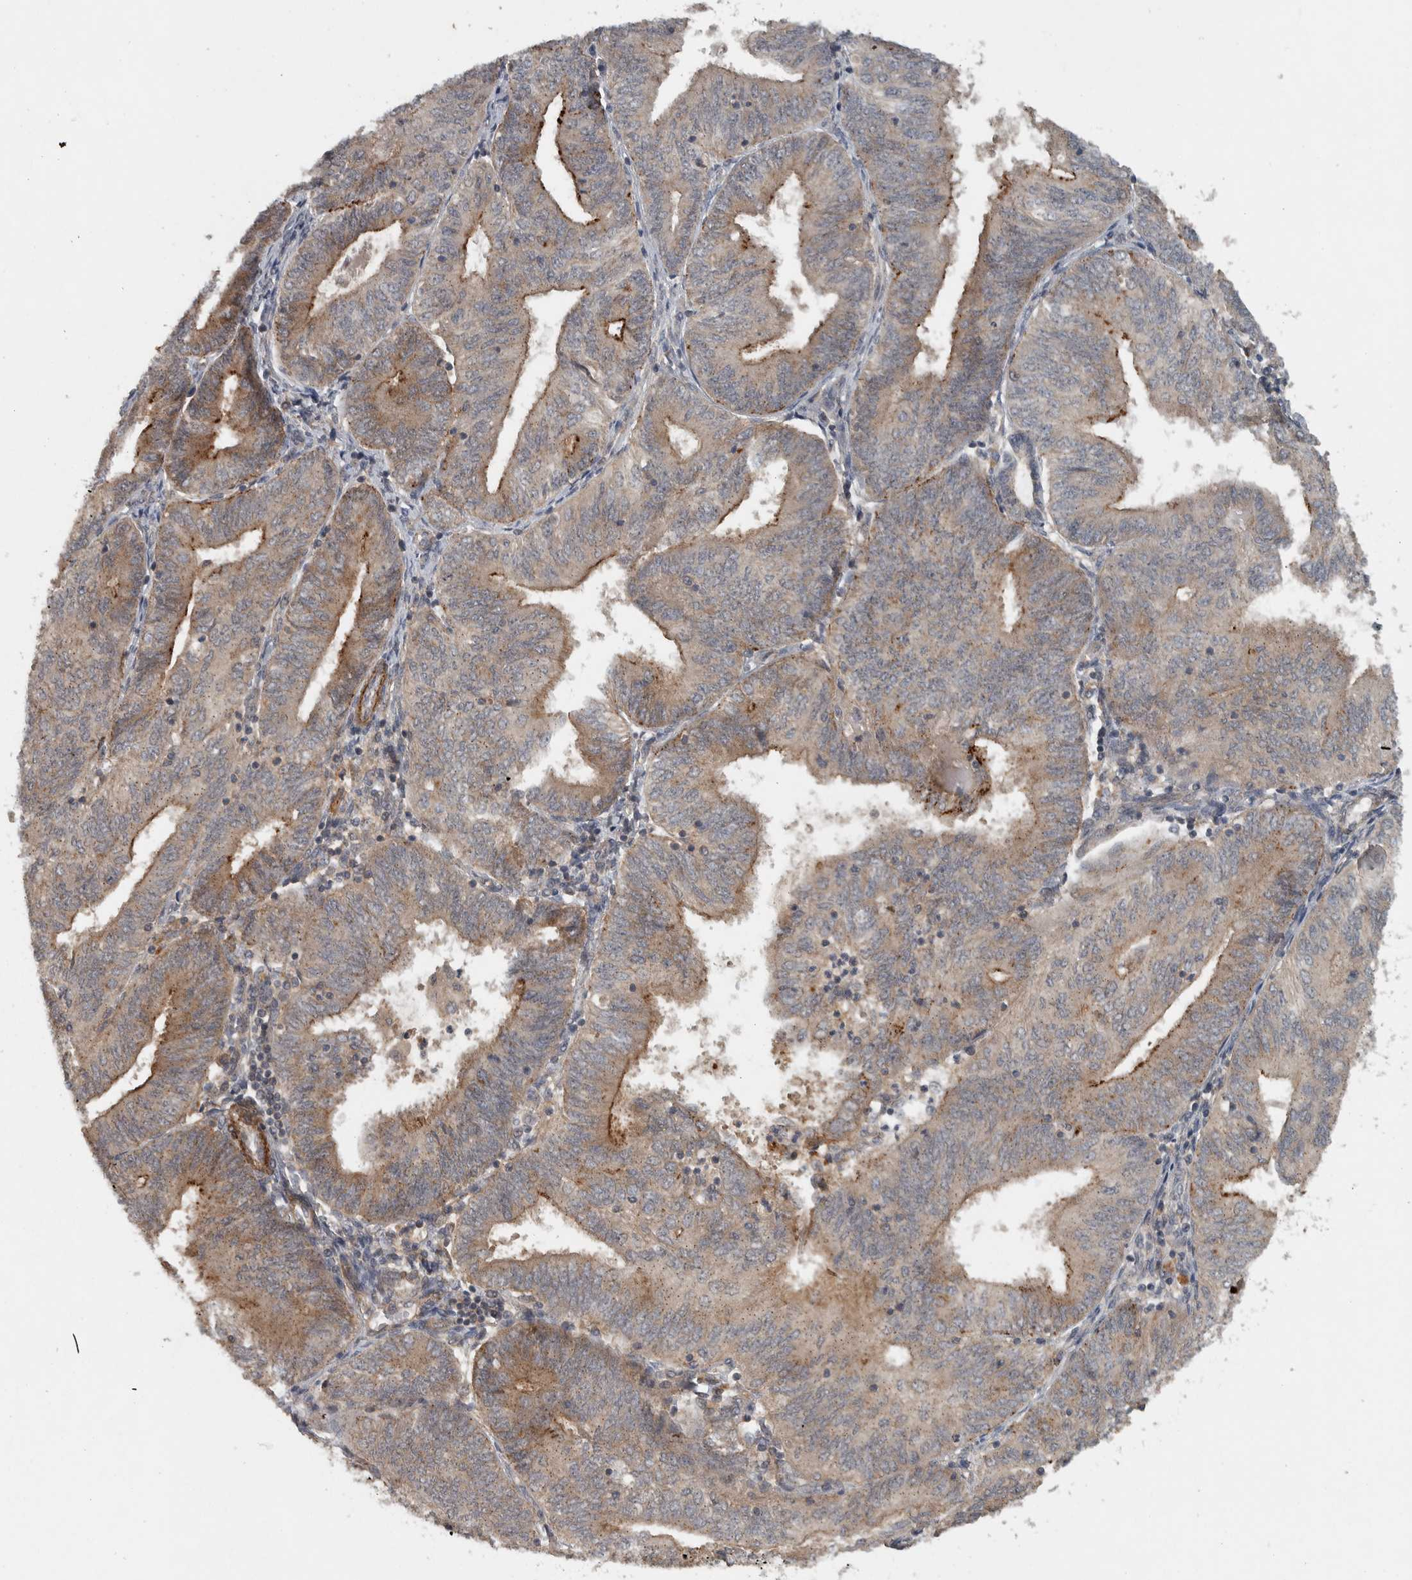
{"staining": {"intensity": "weak", "quantity": ">75%", "location": "cytoplasmic/membranous"}, "tissue": "endometrial cancer", "cell_type": "Tumor cells", "image_type": "cancer", "snomed": [{"axis": "morphology", "description": "Adenocarcinoma, NOS"}, {"axis": "topography", "description": "Endometrium"}], "caption": "Endometrial adenocarcinoma was stained to show a protein in brown. There is low levels of weak cytoplasmic/membranous expression in approximately >75% of tumor cells.", "gene": "LBHD1", "patient": {"sex": "female", "age": 58}}